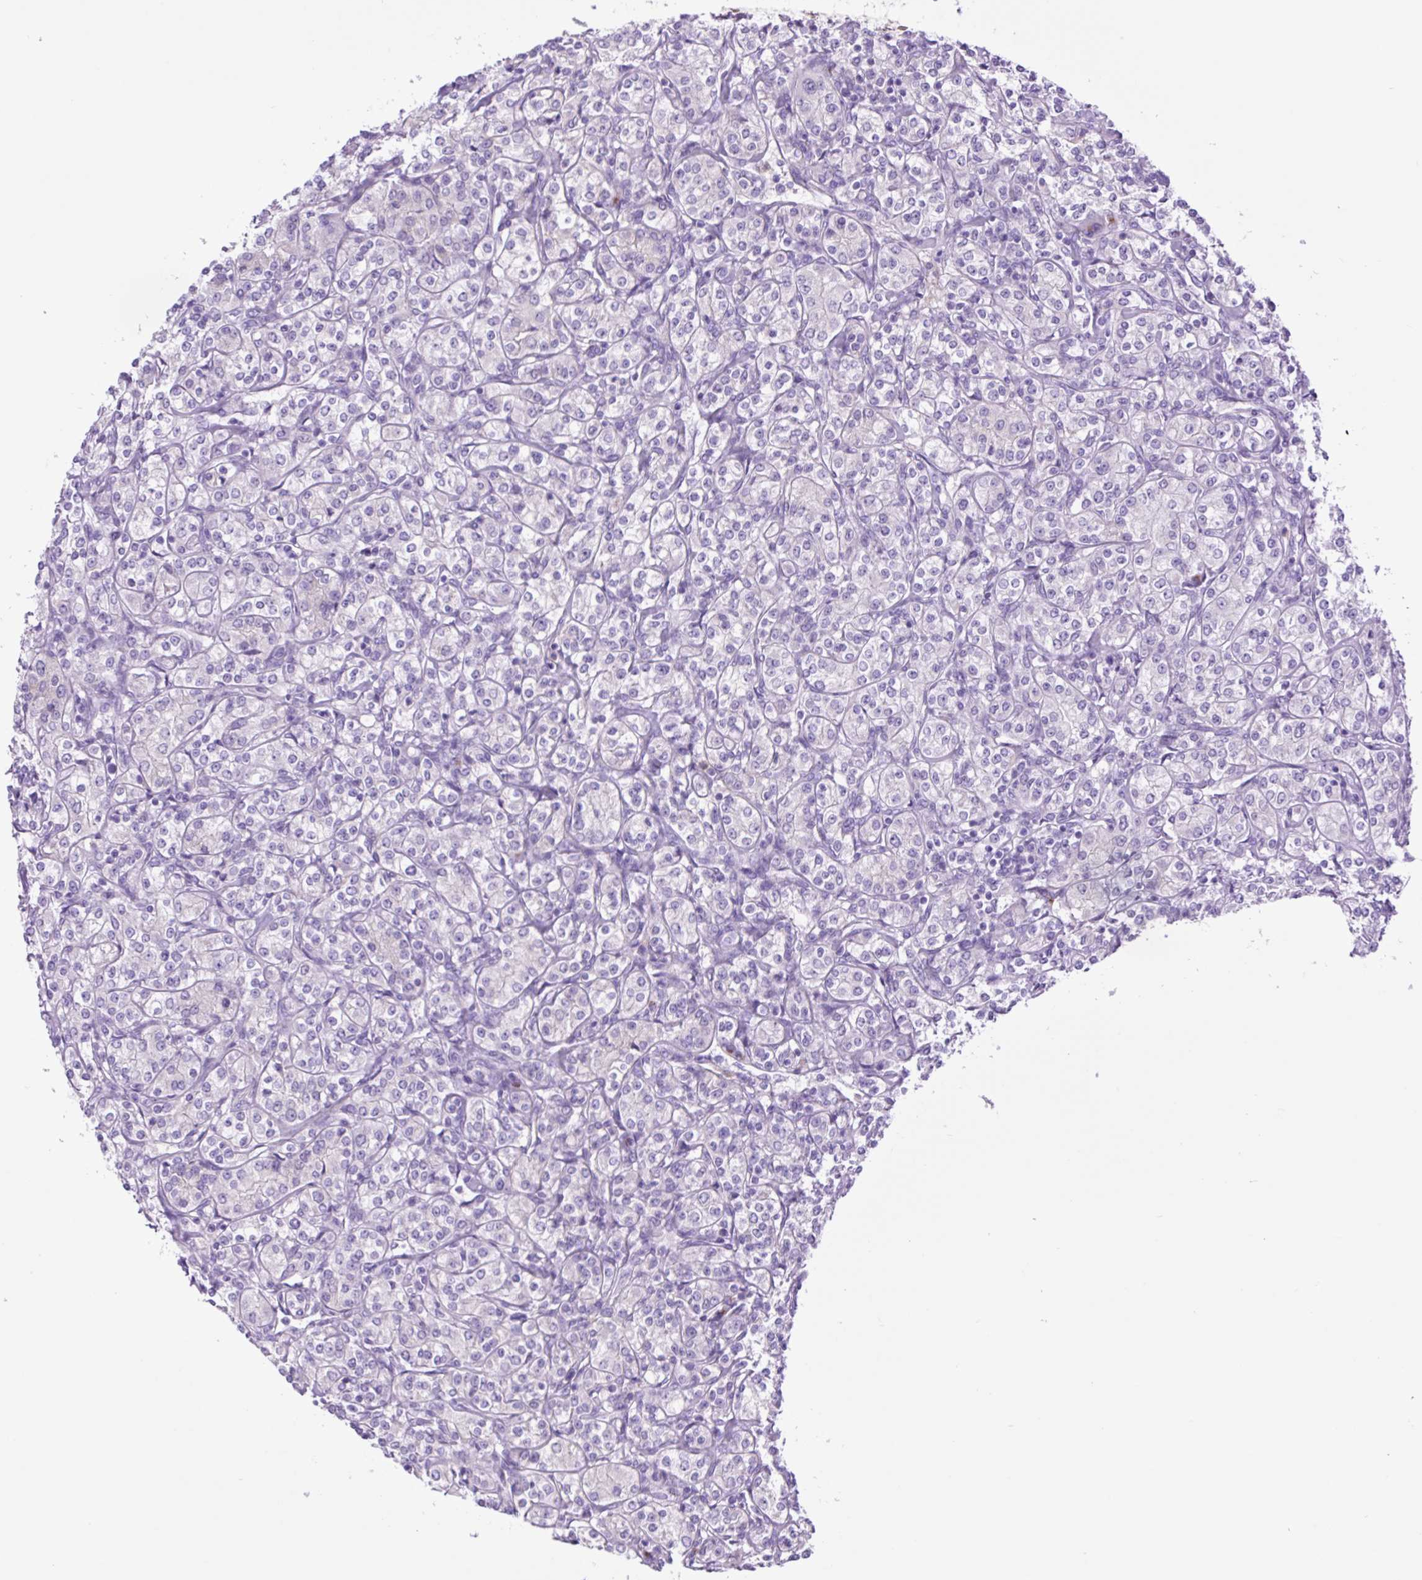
{"staining": {"intensity": "negative", "quantity": "none", "location": "none"}, "tissue": "renal cancer", "cell_type": "Tumor cells", "image_type": "cancer", "snomed": [{"axis": "morphology", "description": "Adenocarcinoma, NOS"}, {"axis": "topography", "description": "Kidney"}], "caption": "Immunohistochemistry histopathology image of human adenocarcinoma (renal) stained for a protein (brown), which displays no expression in tumor cells.", "gene": "MFSD3", "patient": {"sex": "male", "age": 77}}